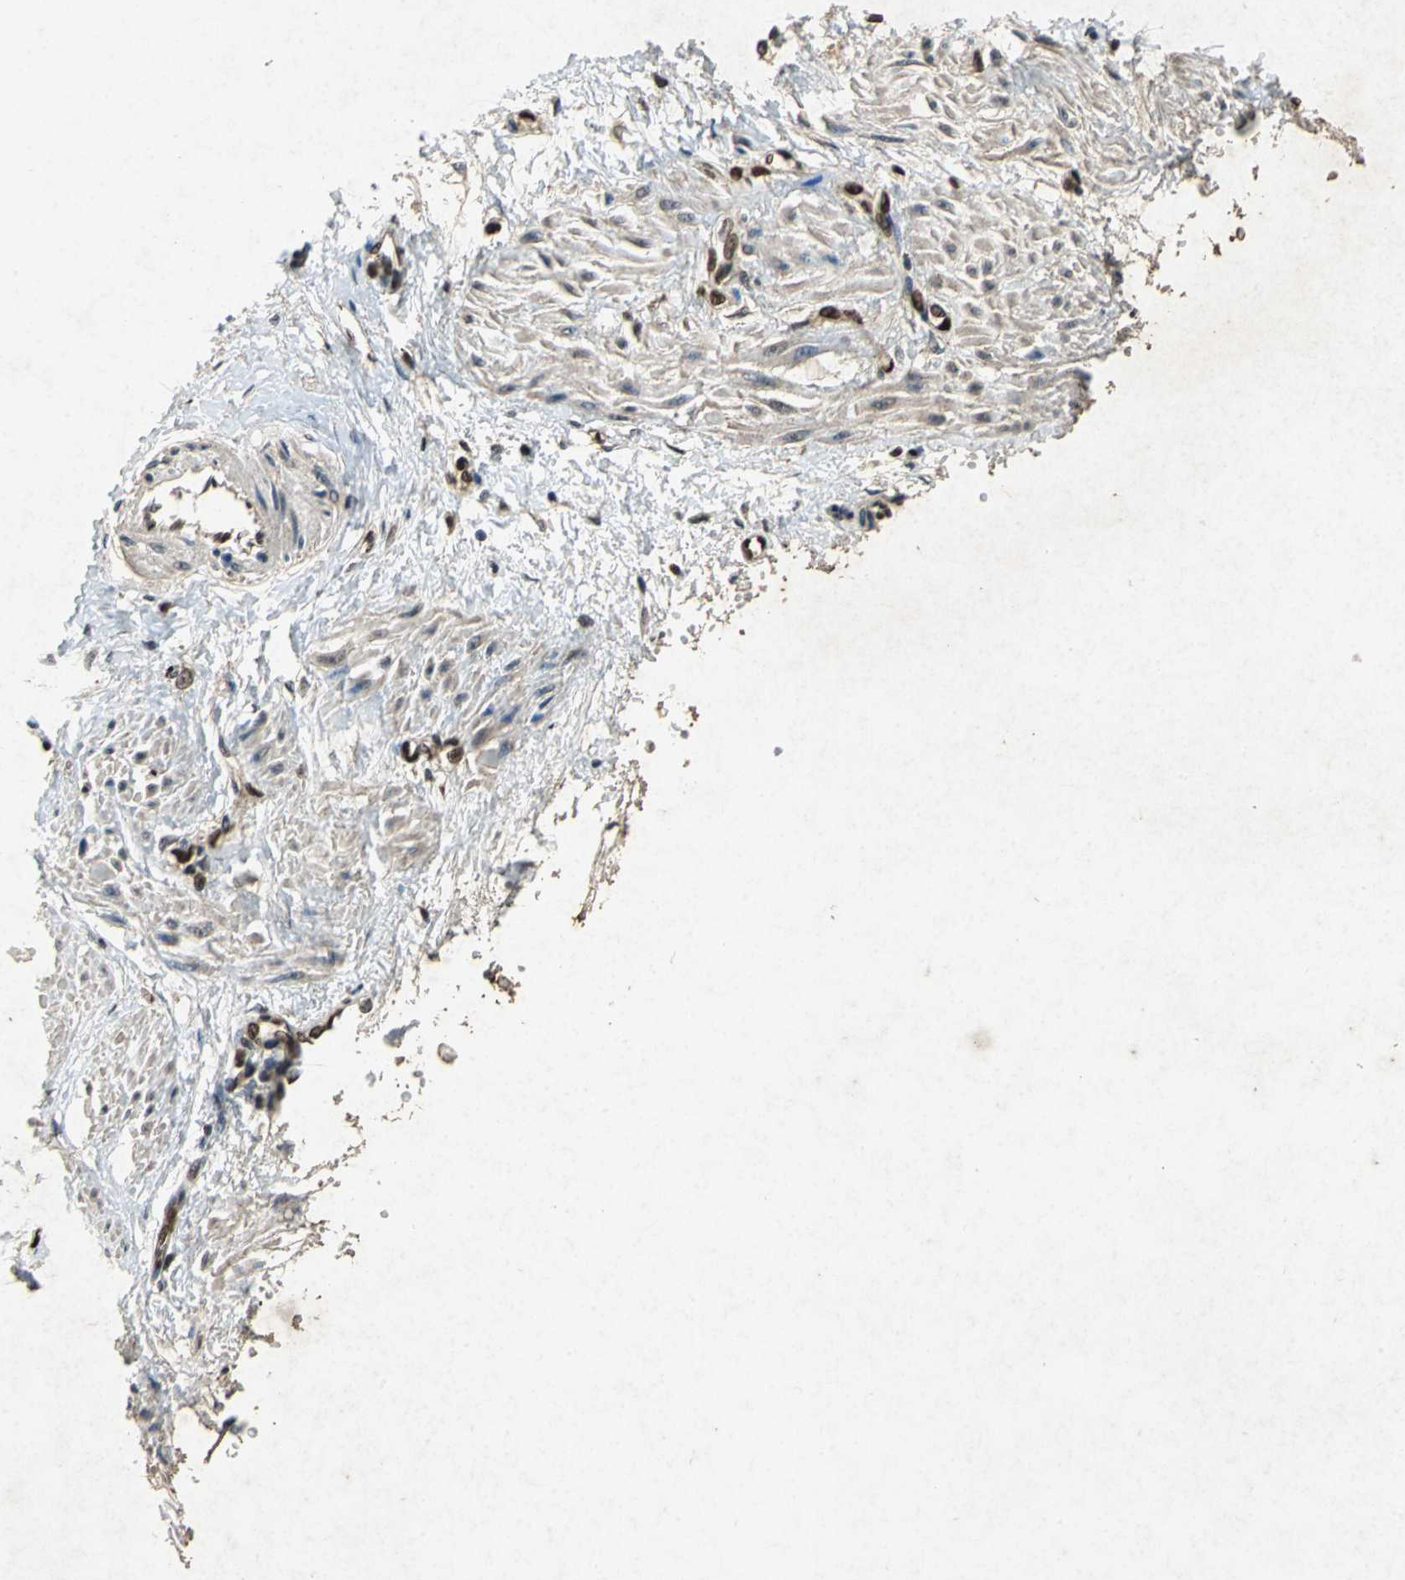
{"staining": {"intensity": "strong", "quantity": ">75%", "location": "cytoplasmic/membranous,nuclear"}, "tissue": "smooth muscle", "cell_type": "Smooth muscle cells", "image_type": "normal", "snomed": [{"axis": "morphology", "description": "Normal tissue, NOS"}, {"axis": "topography", "description": "Smooth muscle"}, {"axis": "topography", "description": "Uterus"}], "caption": "An image showing strong cytoplasmic/membranous,nuclear expression in about >75% of smooth muscle cells in benign smooth muscle, as visualized by brown immunohistochemical staining.", "gene": "ANP32A", "patient": {"sex": "female", "age": 39}}